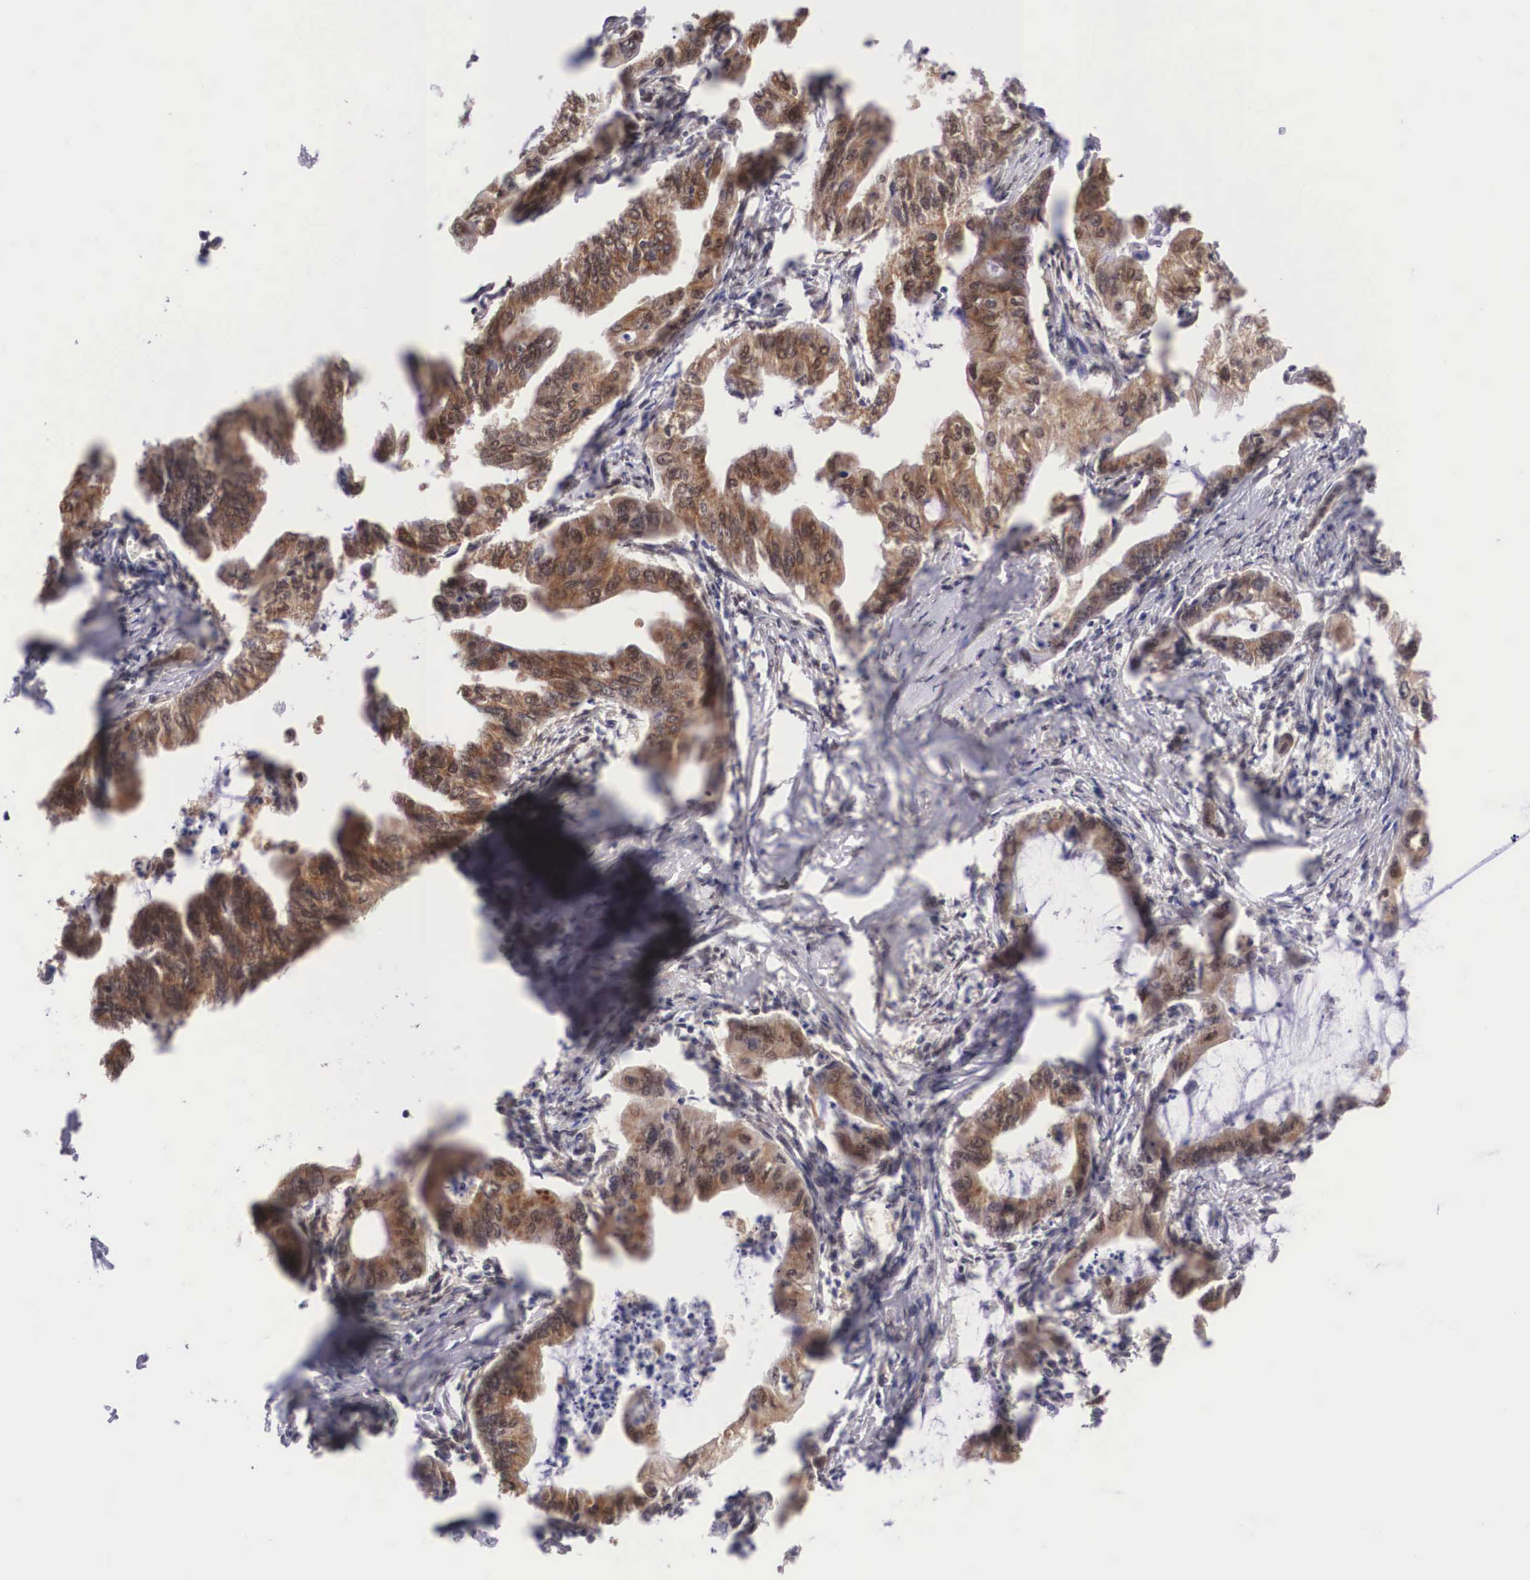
{"staining": {"intensity": "moderate", "quantity": ">75%", "location": "cytoplasmic/membranous"}, "tissue": "stomach cancer", "cell_type": "Tumor cells", "image_type": "cancer", "snomed": [{"axis": "morphology", "description": "Adenocarcinoma, NOS"}, {"axis": "topography", "description": "Stomach, upper"}], "caption": "Immunohistochemistry (DAB (3,3'-diaminobenzidine)) staining of human stomach cancer exhibits moderate cytoplasmic/membranous protein expression in approximately >75% of tumor cells. (Brightfield microscopy of DAB IHC at high magnification).", "gene": "OTX2", "patient": {"sex": "male", "age": 80}}